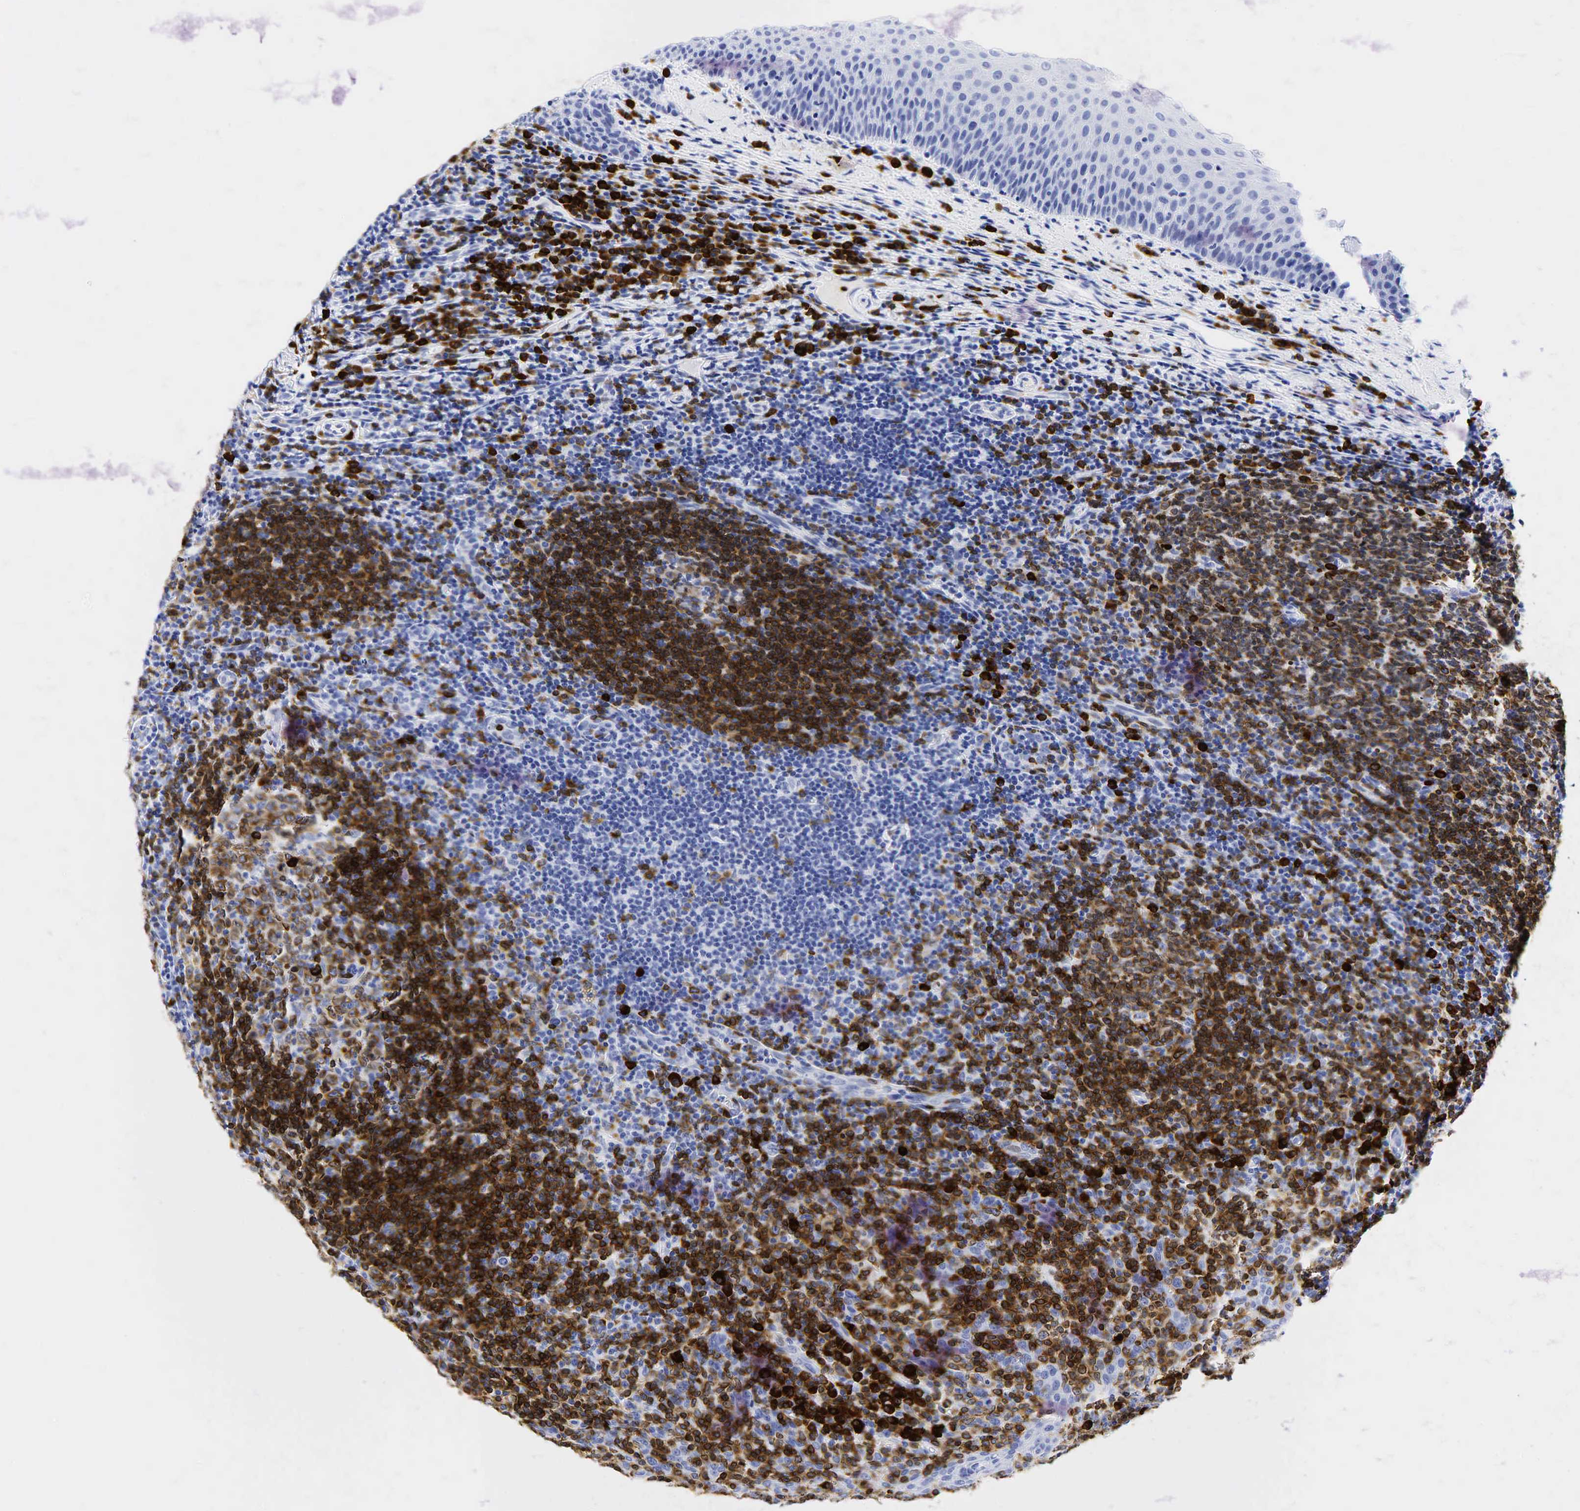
{"staining": {"intensity": "moderate", "quantity": "25%-75%", "location": "cytoplasmic/membranous"}, "tissue": "tonsil", "cell_type": "Germinal center cells", "image_type": "normal", "snomed": [{"axis": "morphology", "description": "Normal tissue, NOS"}, {"axis": "topography", "description": "Tonsil"}], "caption": "Human tonsil stained for a protein (brown) displays moderate cytoplasmic/membranous positive expression in about 25%-75% of germinal center cells.", "gene": "CD79A", "patient": {"sex": "male", "age": 6}}